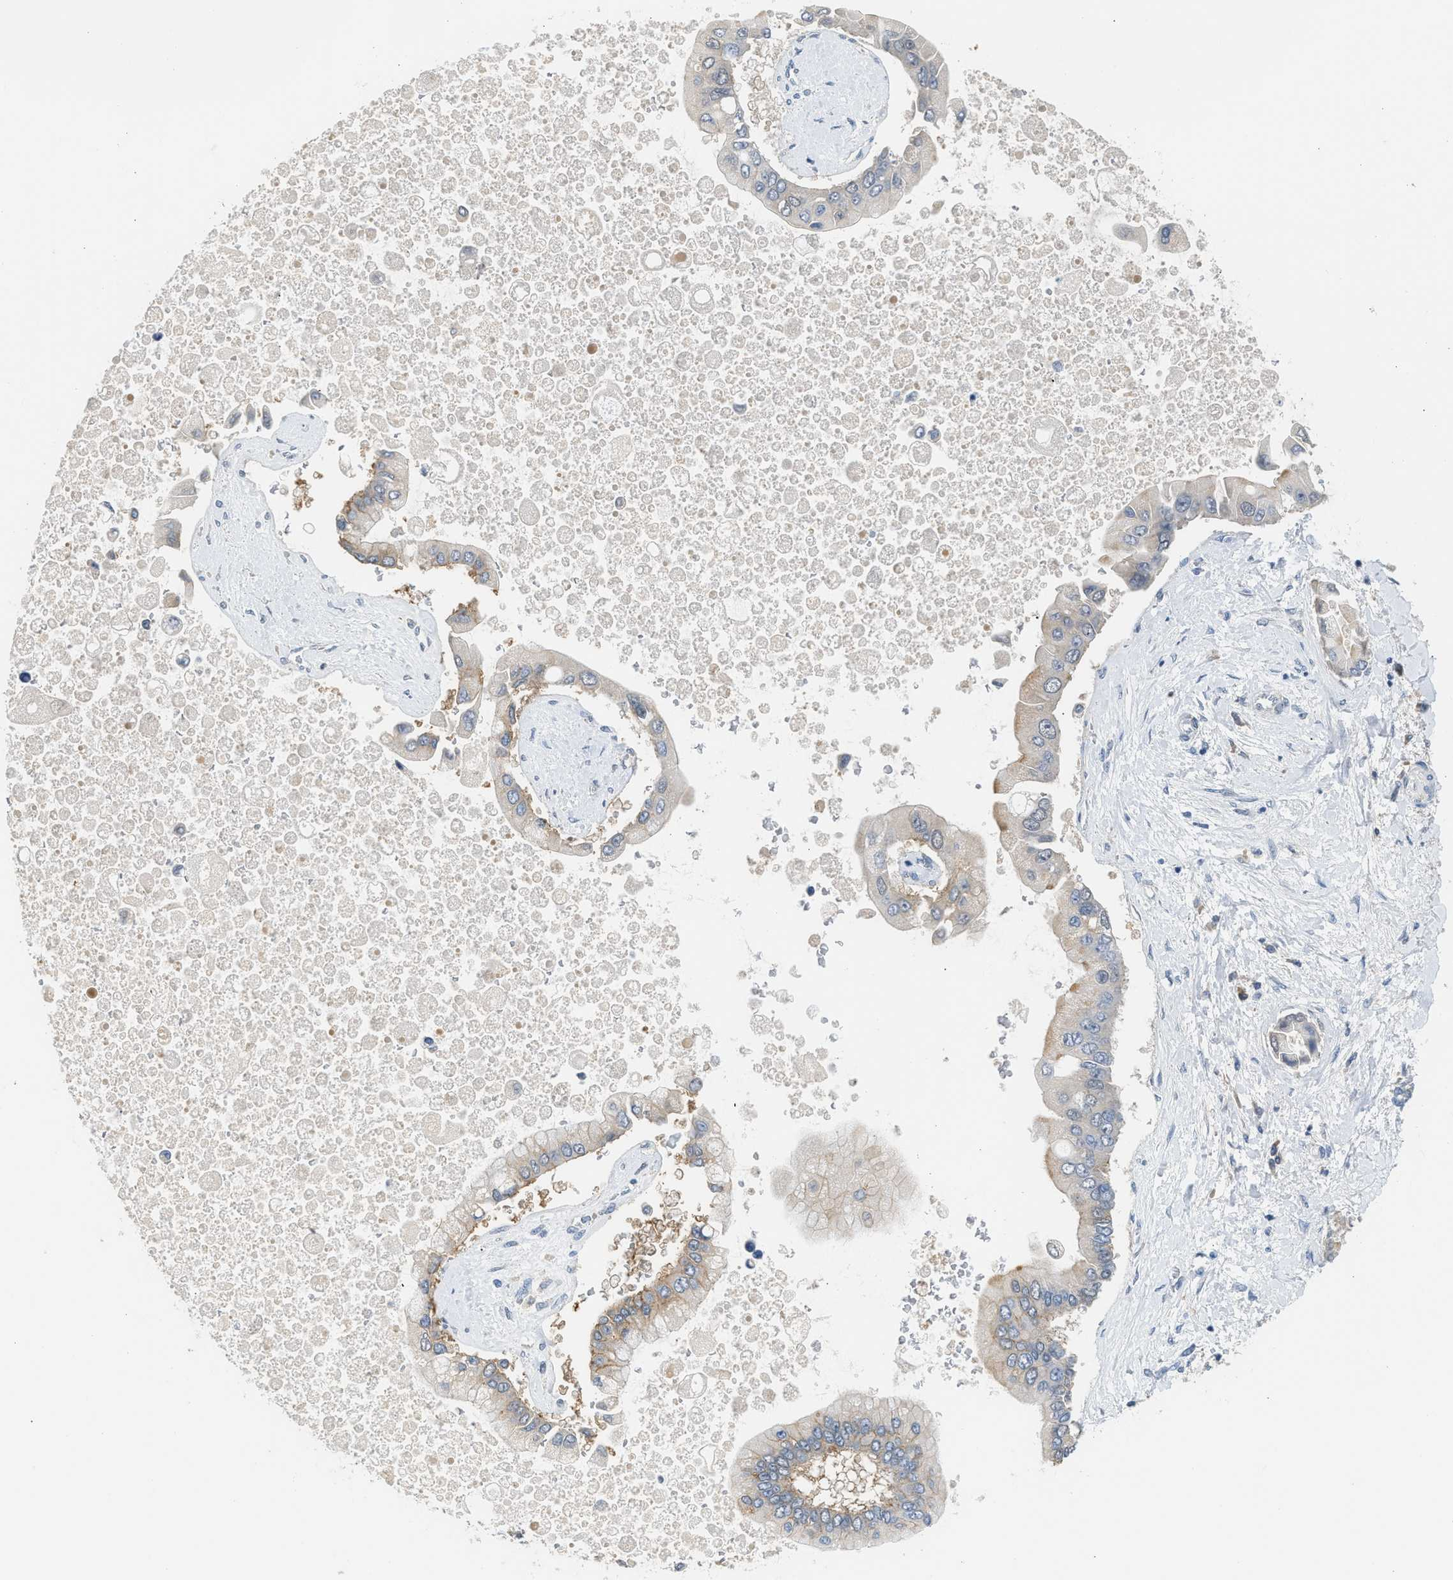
{"staining": {"intensity": "weak", "quantity": "25%-75%", "location": "cytoplasmic/membranous"}, "tissue": "liver cancer", "cell_type": "Tumor cells", "image_type": "cancer", "snomed": [{"axis": "morphology", "description": "Cholangiocarcinoma"}, {"axis": "topography", "description": "Liver"}], "caption": "This is an image of immunohistochemistry staining of liver cancer, which shows weak positivity in the cytoplasmic/membranous of tumor cells.", "gene": "RHBDF2", "patient": {"sex": "male", "age": 50}}